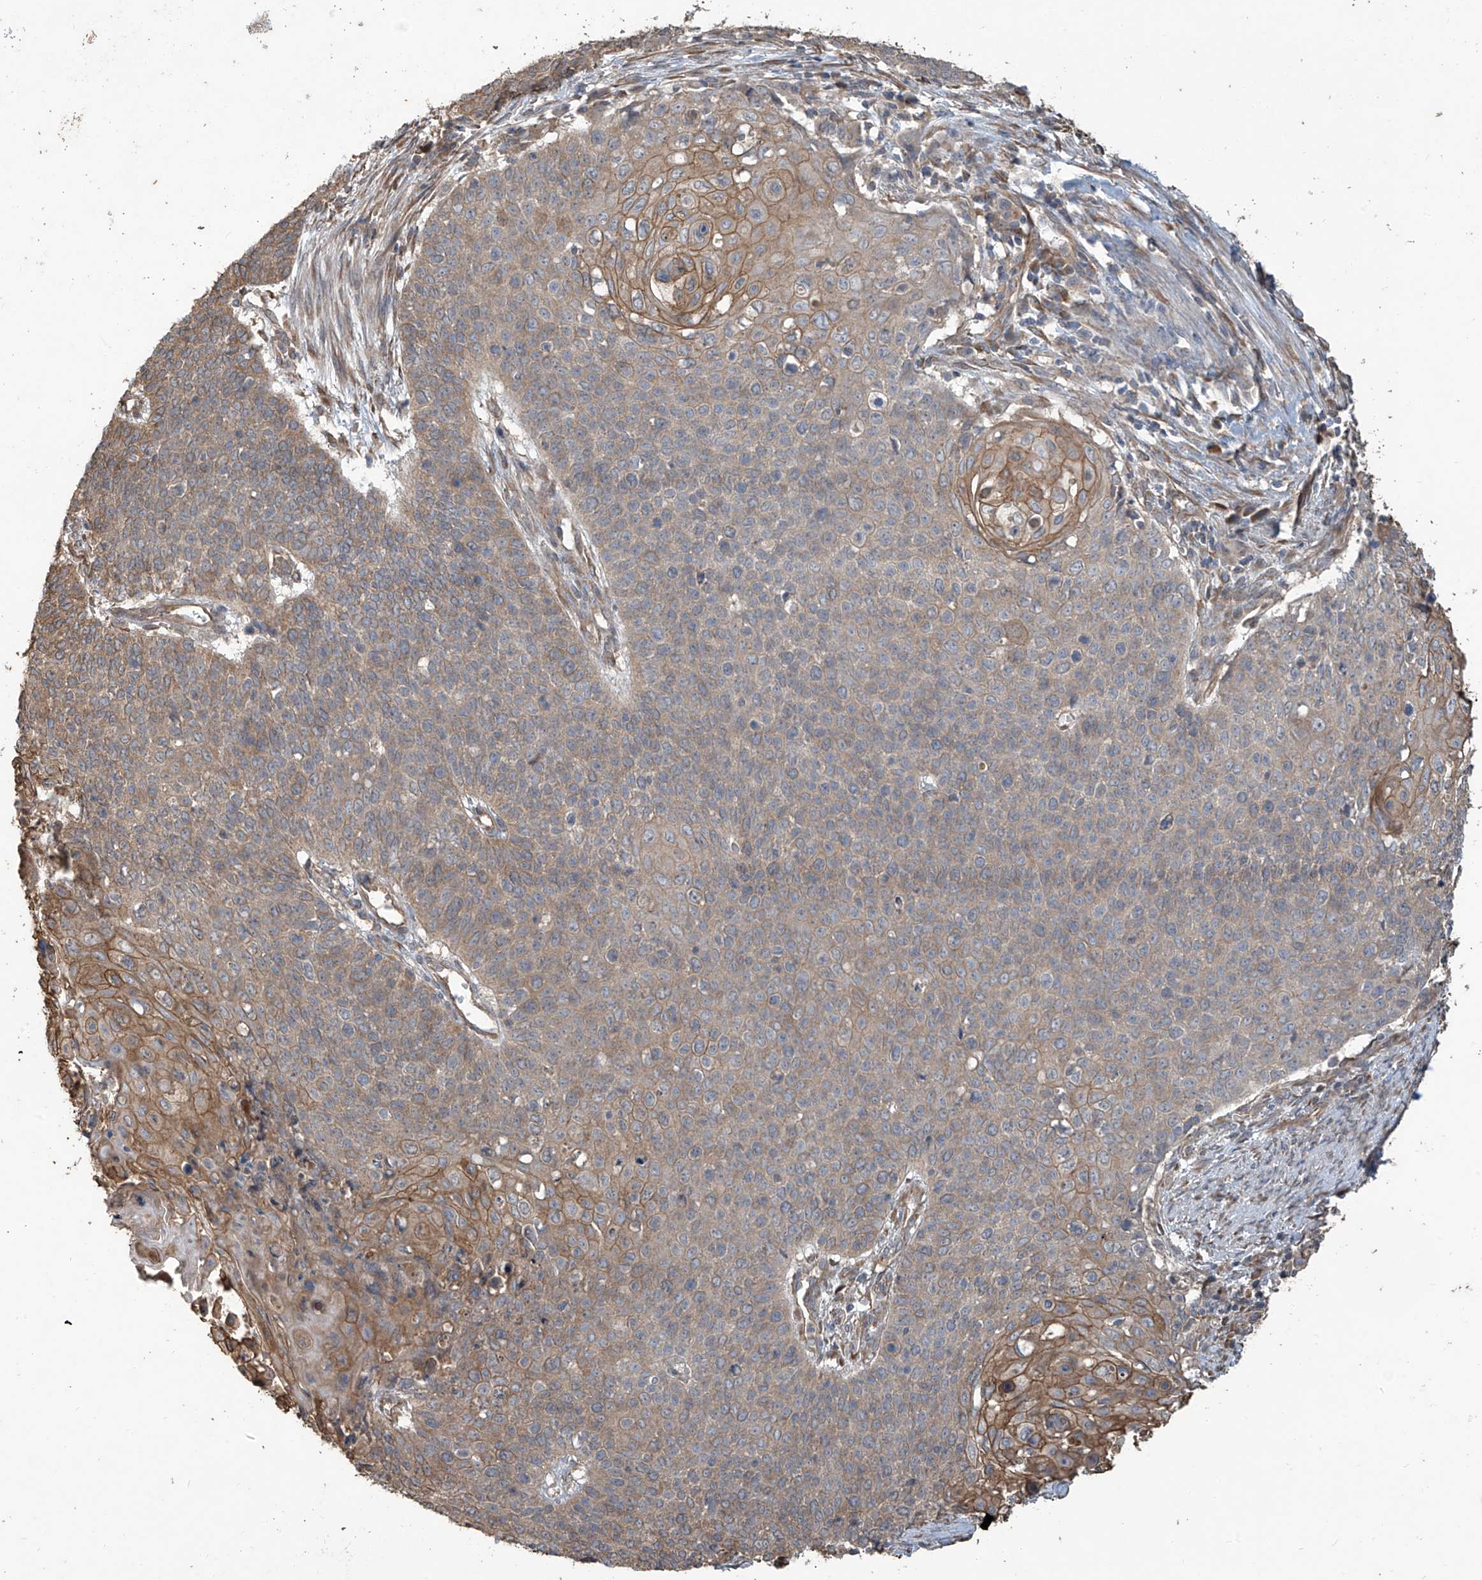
{"staining": {"intensity": "moderate", "quantity": "25%-75%", "location": "cytoplasmic/membranous"}, "tissue": "cervical cancer", "cell_type": "Tumor cells", "image_type": "cancer", "snomed": [{"axis": "morphology", "description": "Squamous cell carcinoma, NOS"}, {"axis": "topography", "description": "Cervix"}], "caption": "Brown immunohistochemical staining in cervical cancer (squamous cell carcinoma) reveals moderate cytoplasmic/membranous positivity in approximately 25%-75% of tumor cells.", "gene": "AGBL5", "patient": {"sex": "female", "age": 39}}